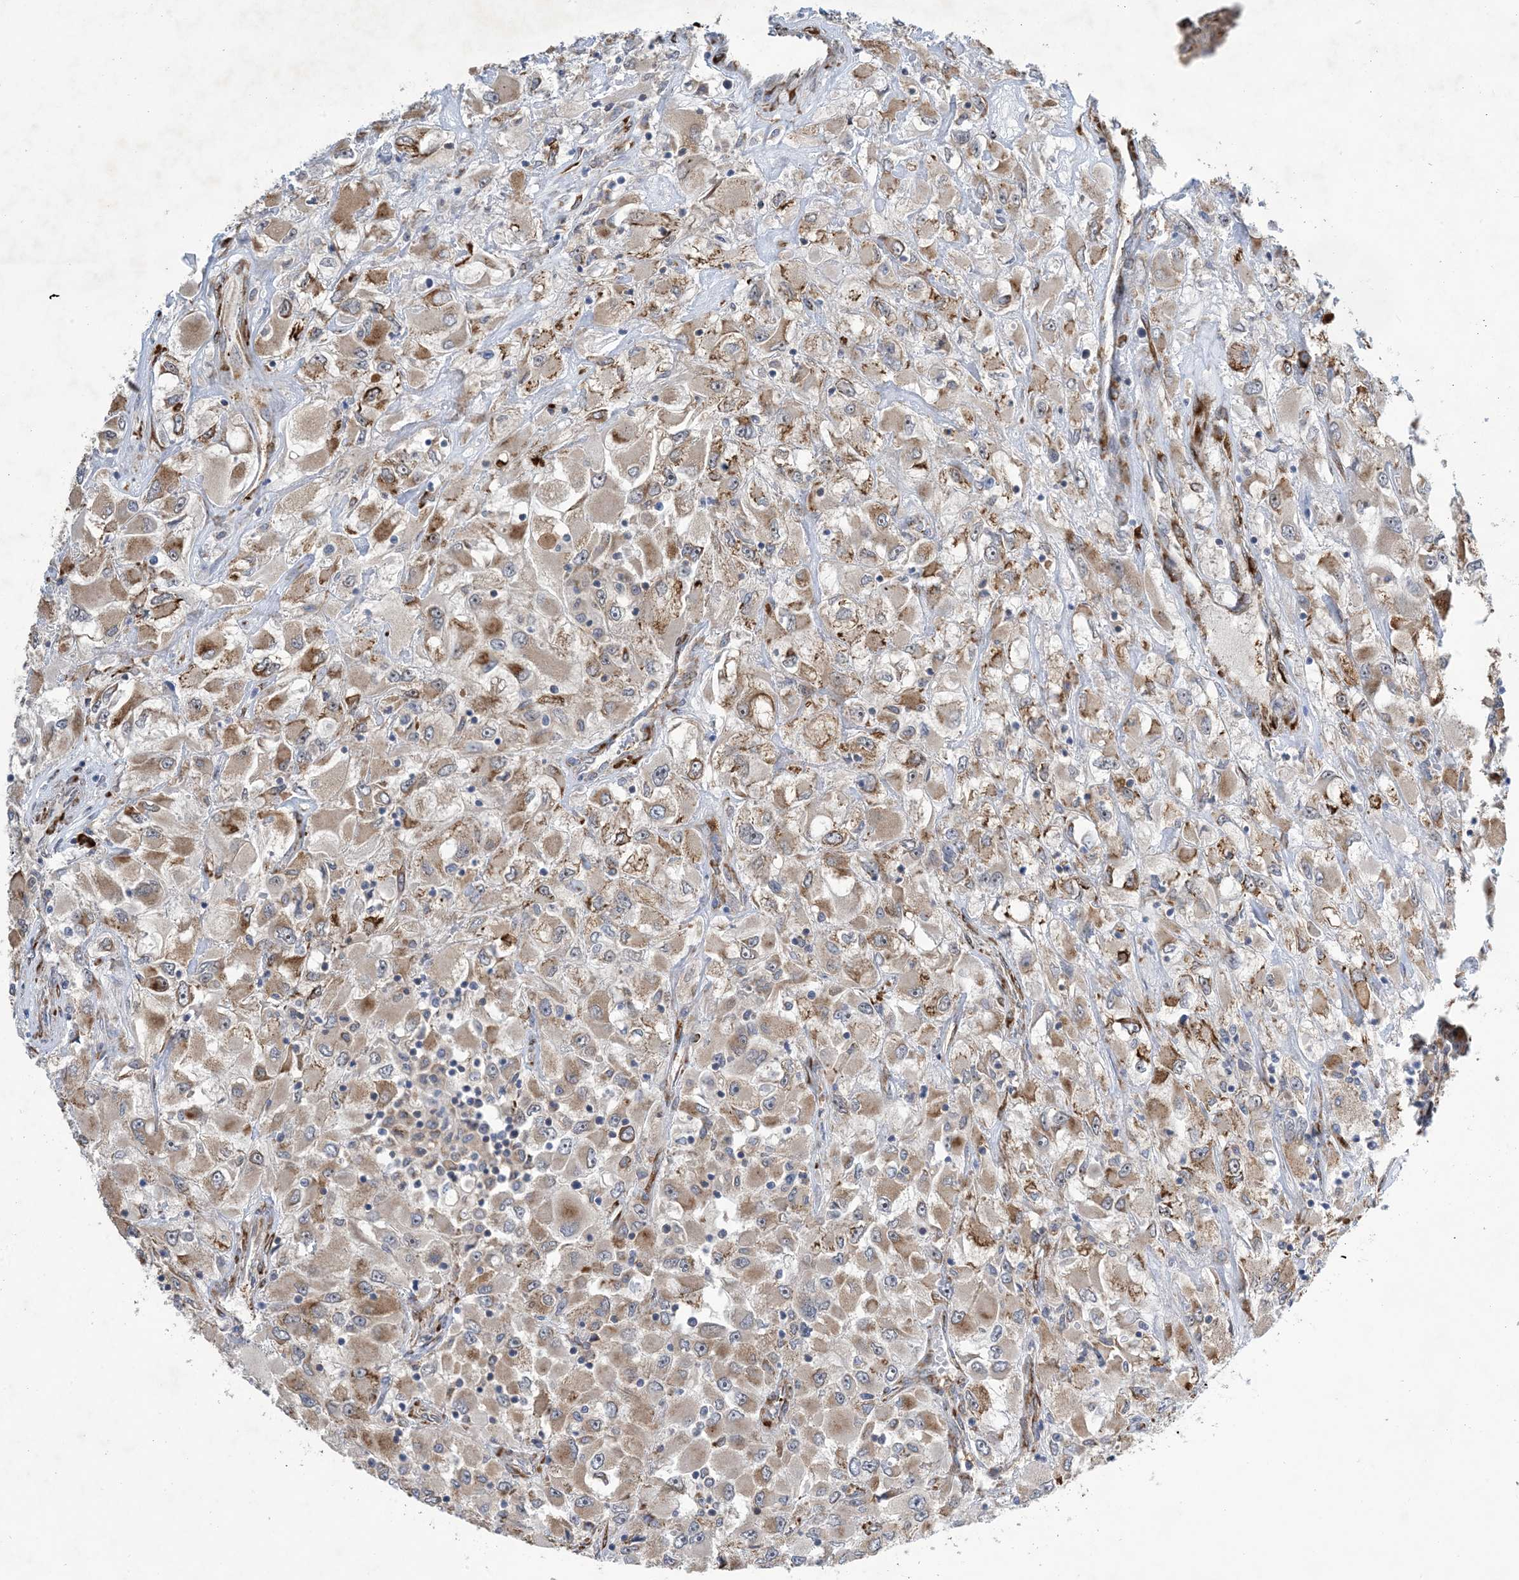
{"staining": {"intensity": "moderate", "quantity": "25%-75%", "location": "cytoplasmic/membranous"}, "tissue": "renal cancer", "cell_type": "Tumor cells", "image_type": "cancer", "snomed": [{"axis": "morphology", "description": "Adenocarcinoma, NOS"}, {"axis": "topography", "description": "Kidney"}], "caption": "IHC of human adenocarcinoma (renal) reveals medium levels of moderate cytoplasmic/membranous expression in about 25%-75% of tumor cells.", "gene": "ZBTB45", "patient": {"sex": "female", "age": 52}}